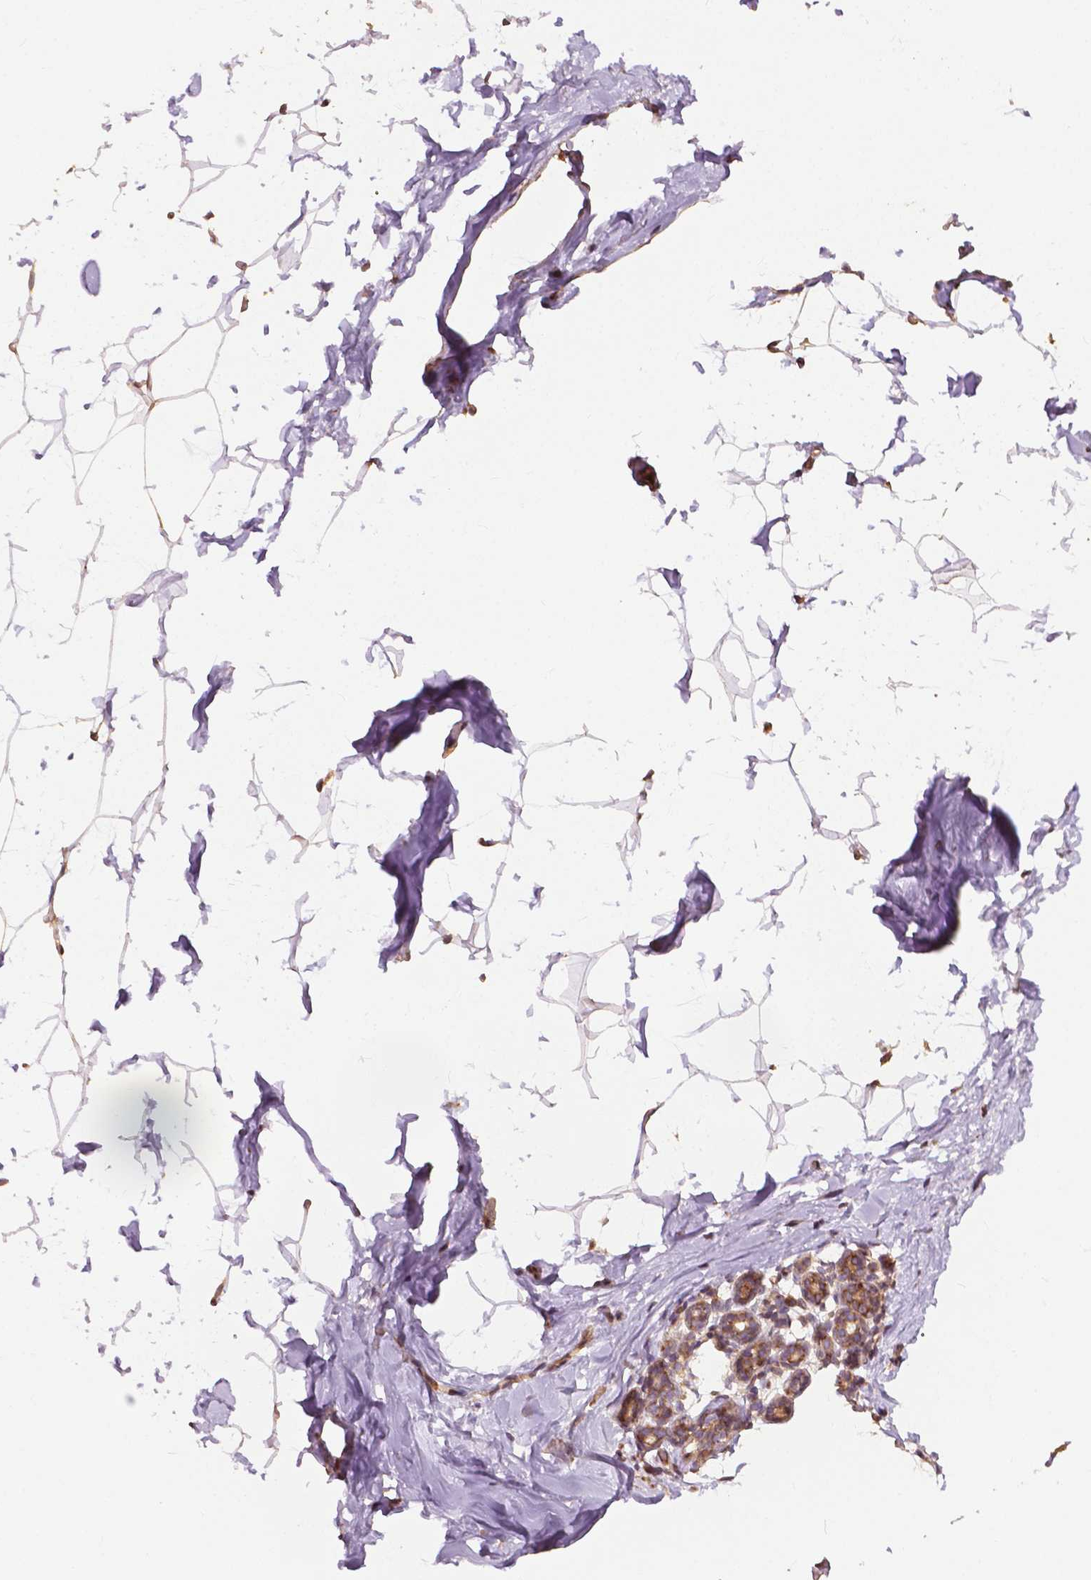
{"staining": {"intensity": "moderate", "quantity": "<25%", "location": "cytoplasmic/membranous"}, "tissue": "breast", "cell_type": "Adipocytes", "image_type": "normal", "snomed": [{"axis": "morphology", "description": "Normal tissue, NOS"}, {"axis": "topography", "description": "Breast"}], "caption": "Breast stained with IHC shows moderate cytoplasmic/membranous expression in about <25% of adipocytes.", "gene": "G3BP1", "patient": {"sex": "female", "age": 32}}